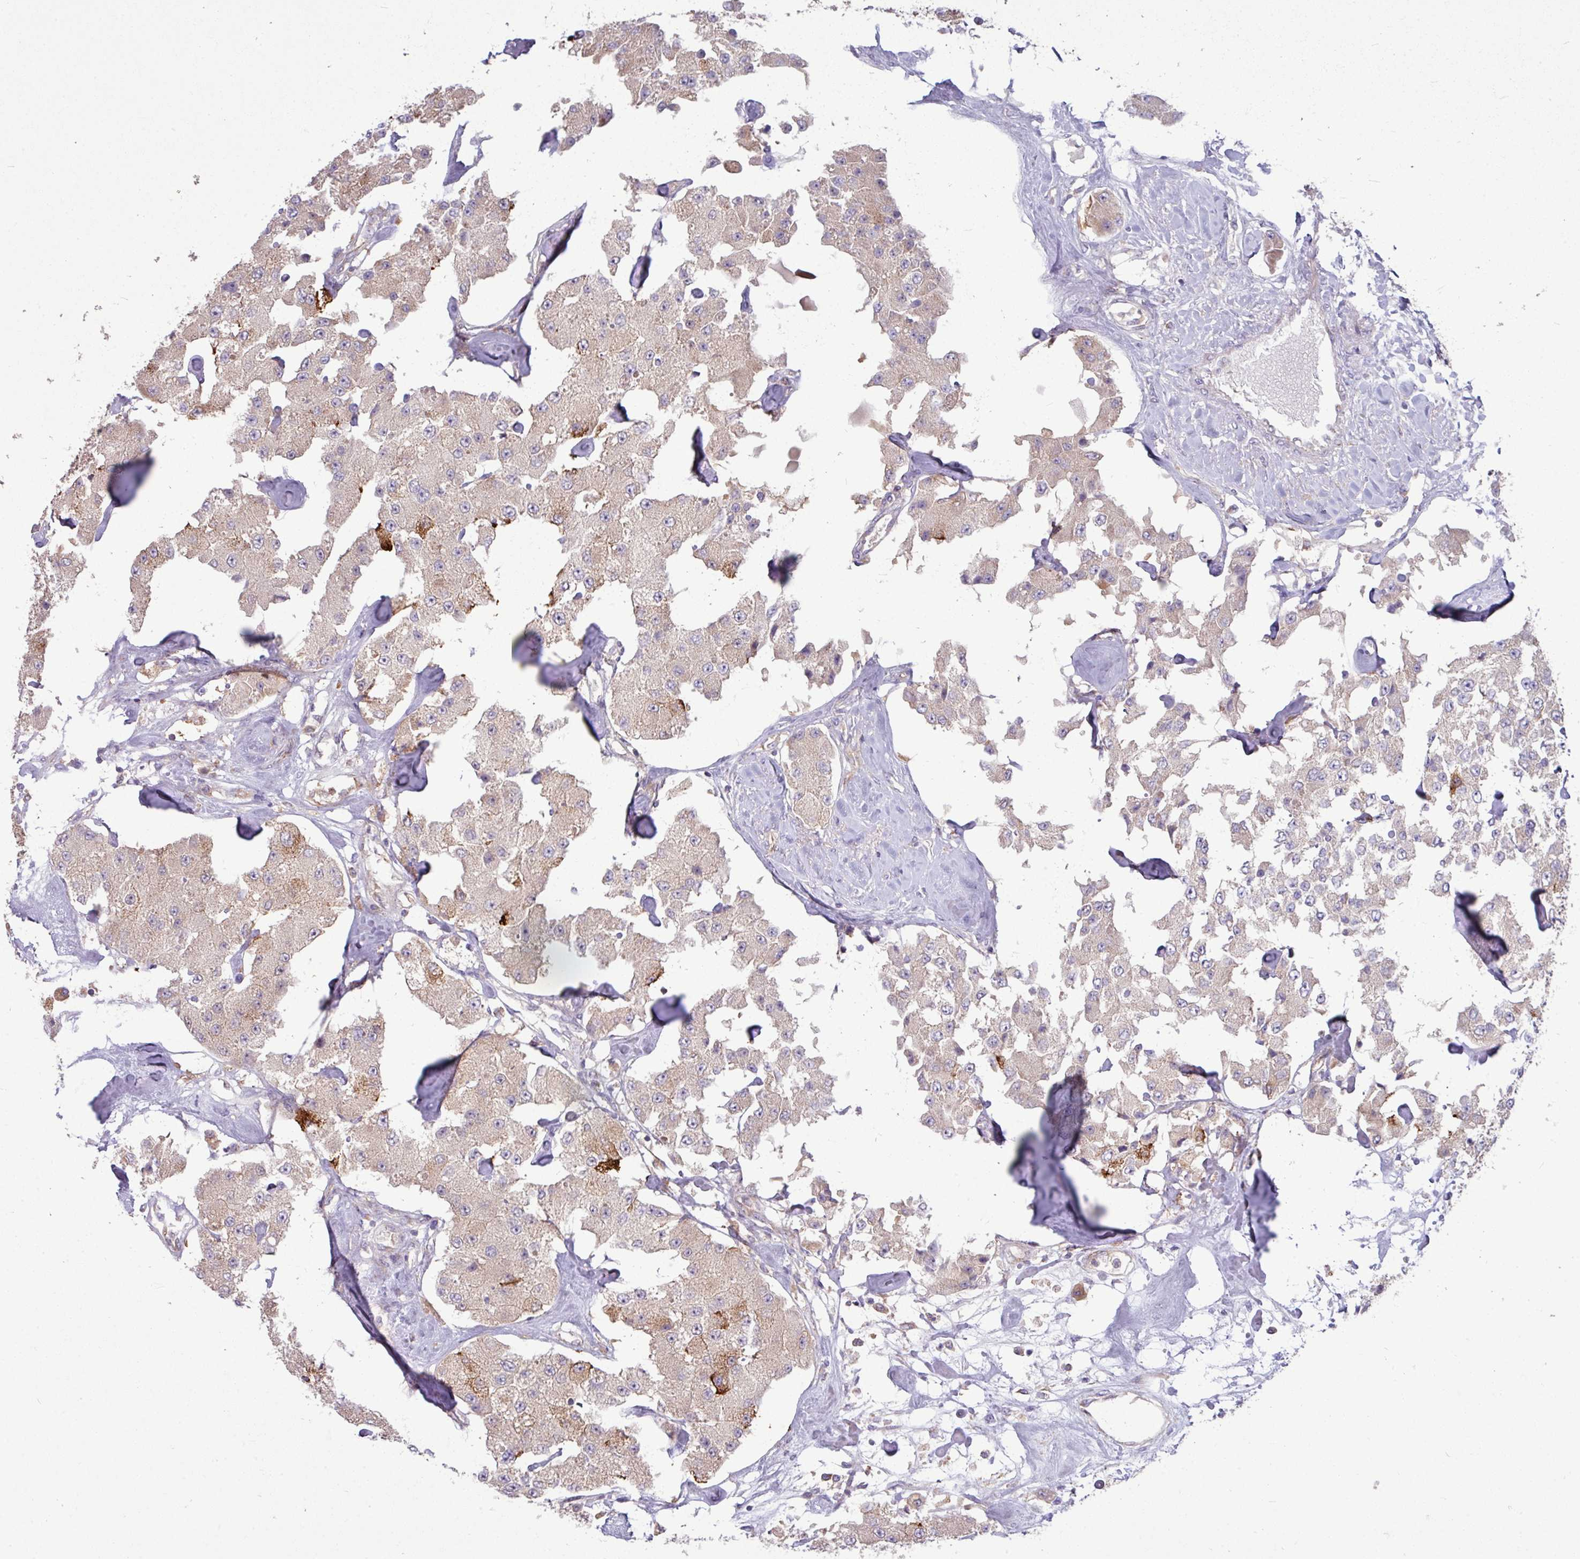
{"staining": {"intensity": "weak", "quantity": "25%-75%", "location": "cytoplasmic/membranous"}, "tissue": "carcinoid", "cell_type": "Tumor cells", "image_type": "cancer", "snomed": [{"axis": "morphology", "description": "Carcinoid, malignant, NOS"}, {"axis": "topography", "description": "Pancreas"}], "caption": "An image of human carcinoid (malignant) stained for a protein displays weak cytoplasmic/membranous brown staining in tumor cells.", "gene": "LSM12", "patient": {"sex": "male", "age": 41}}